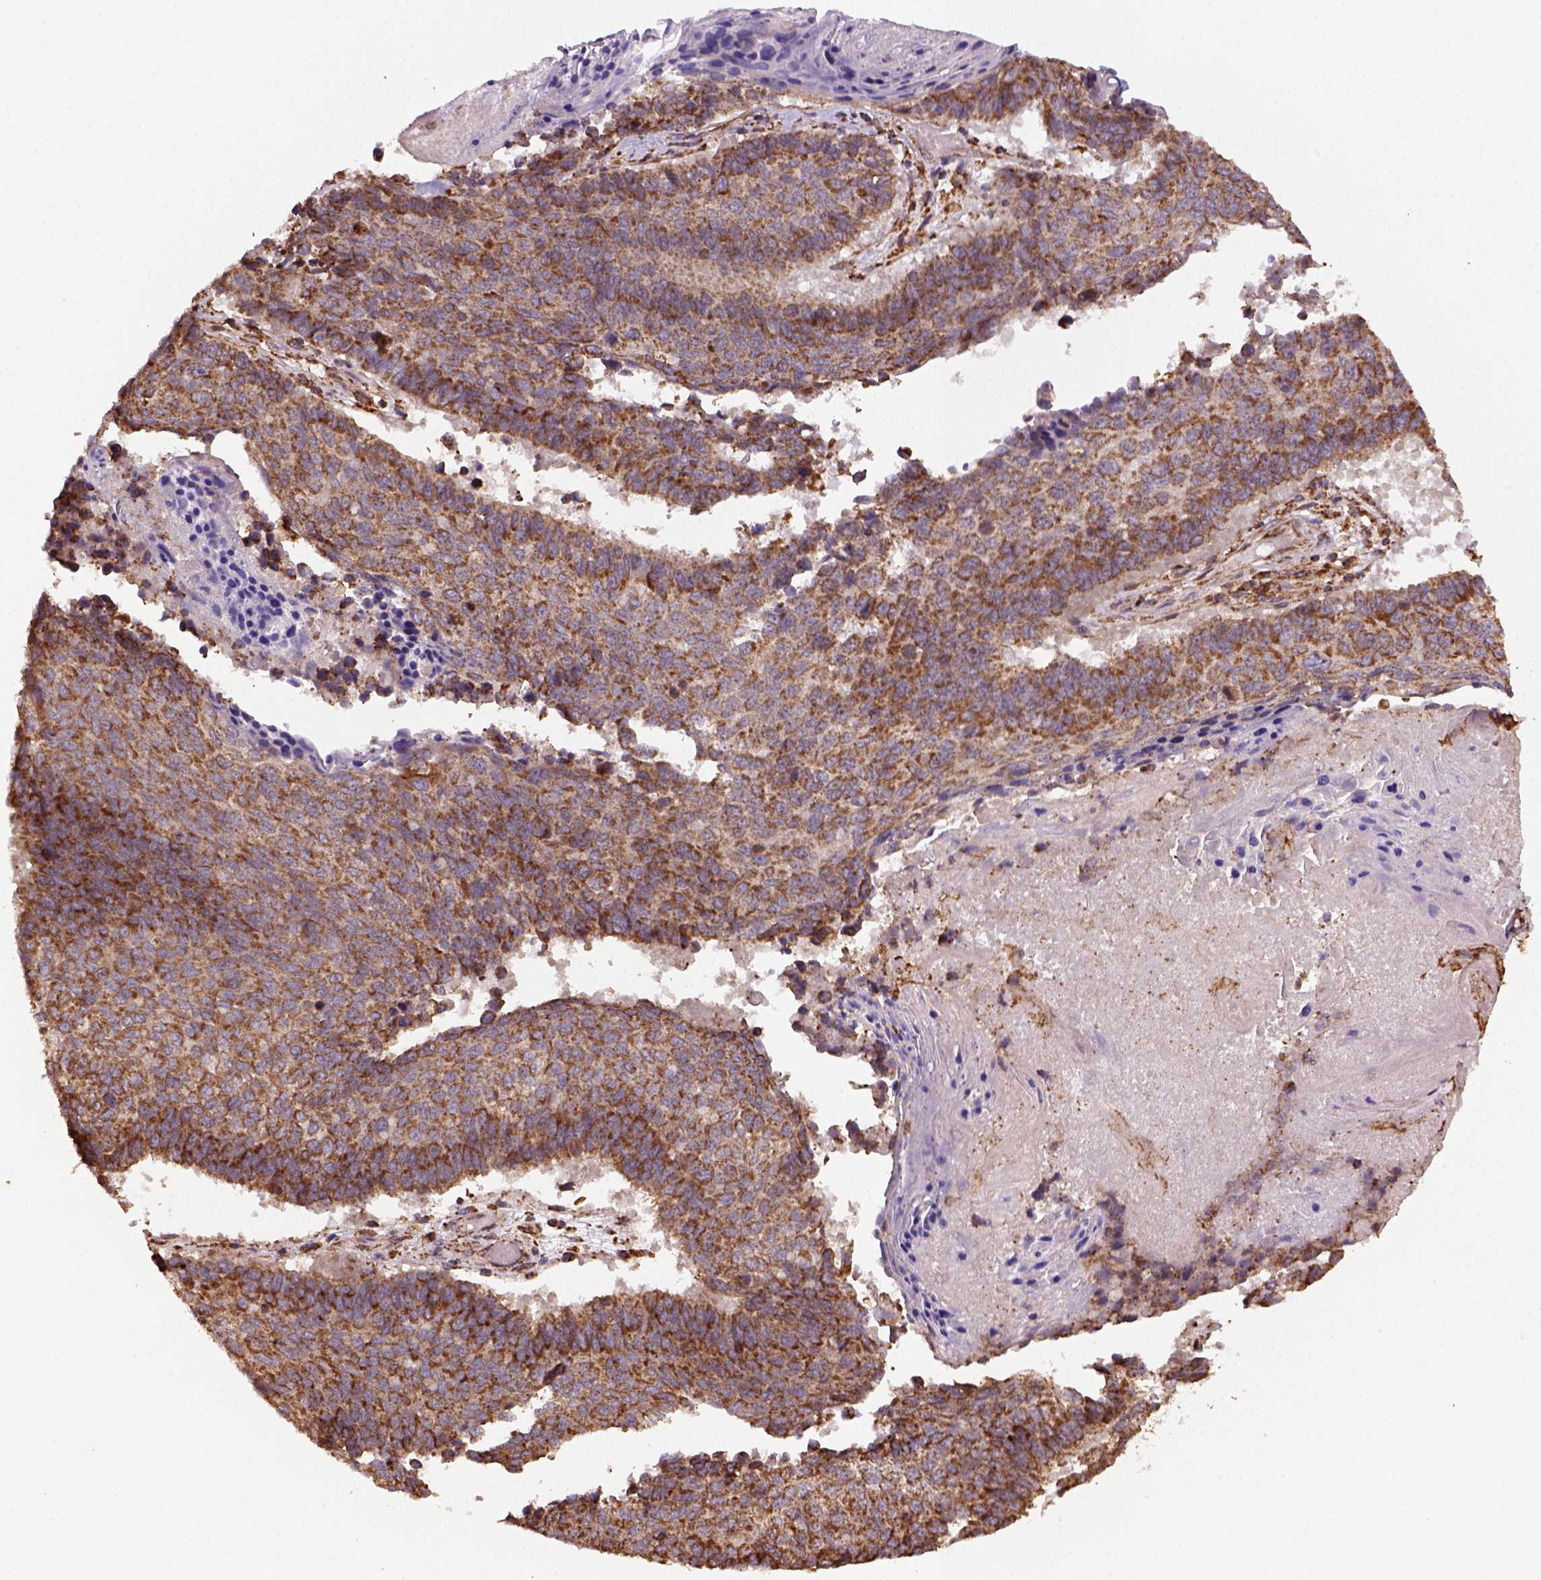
{"staining": {"intensity": "strong", "quantity": ">75%", "location": "cytoplasmic/membranous"}, "tissue": "lung cancer", "cell_type": "Tumor cells", "image_type": "cancer", "snomed": [{"axis": "morphology", "description": "Squamous cell carcinoma, NOS"}, {"axis": "topography", "description": "Lung"}], "caption": "Immunohistochemical staining of human squamous cell carcinoma (lung) demonstrates strong cytoplasmic/membranous protein positivity in approximately >75% of tumor cells.", "gene": "MAPK8IP3", "patient": {"sex": "male", "age": 73}}